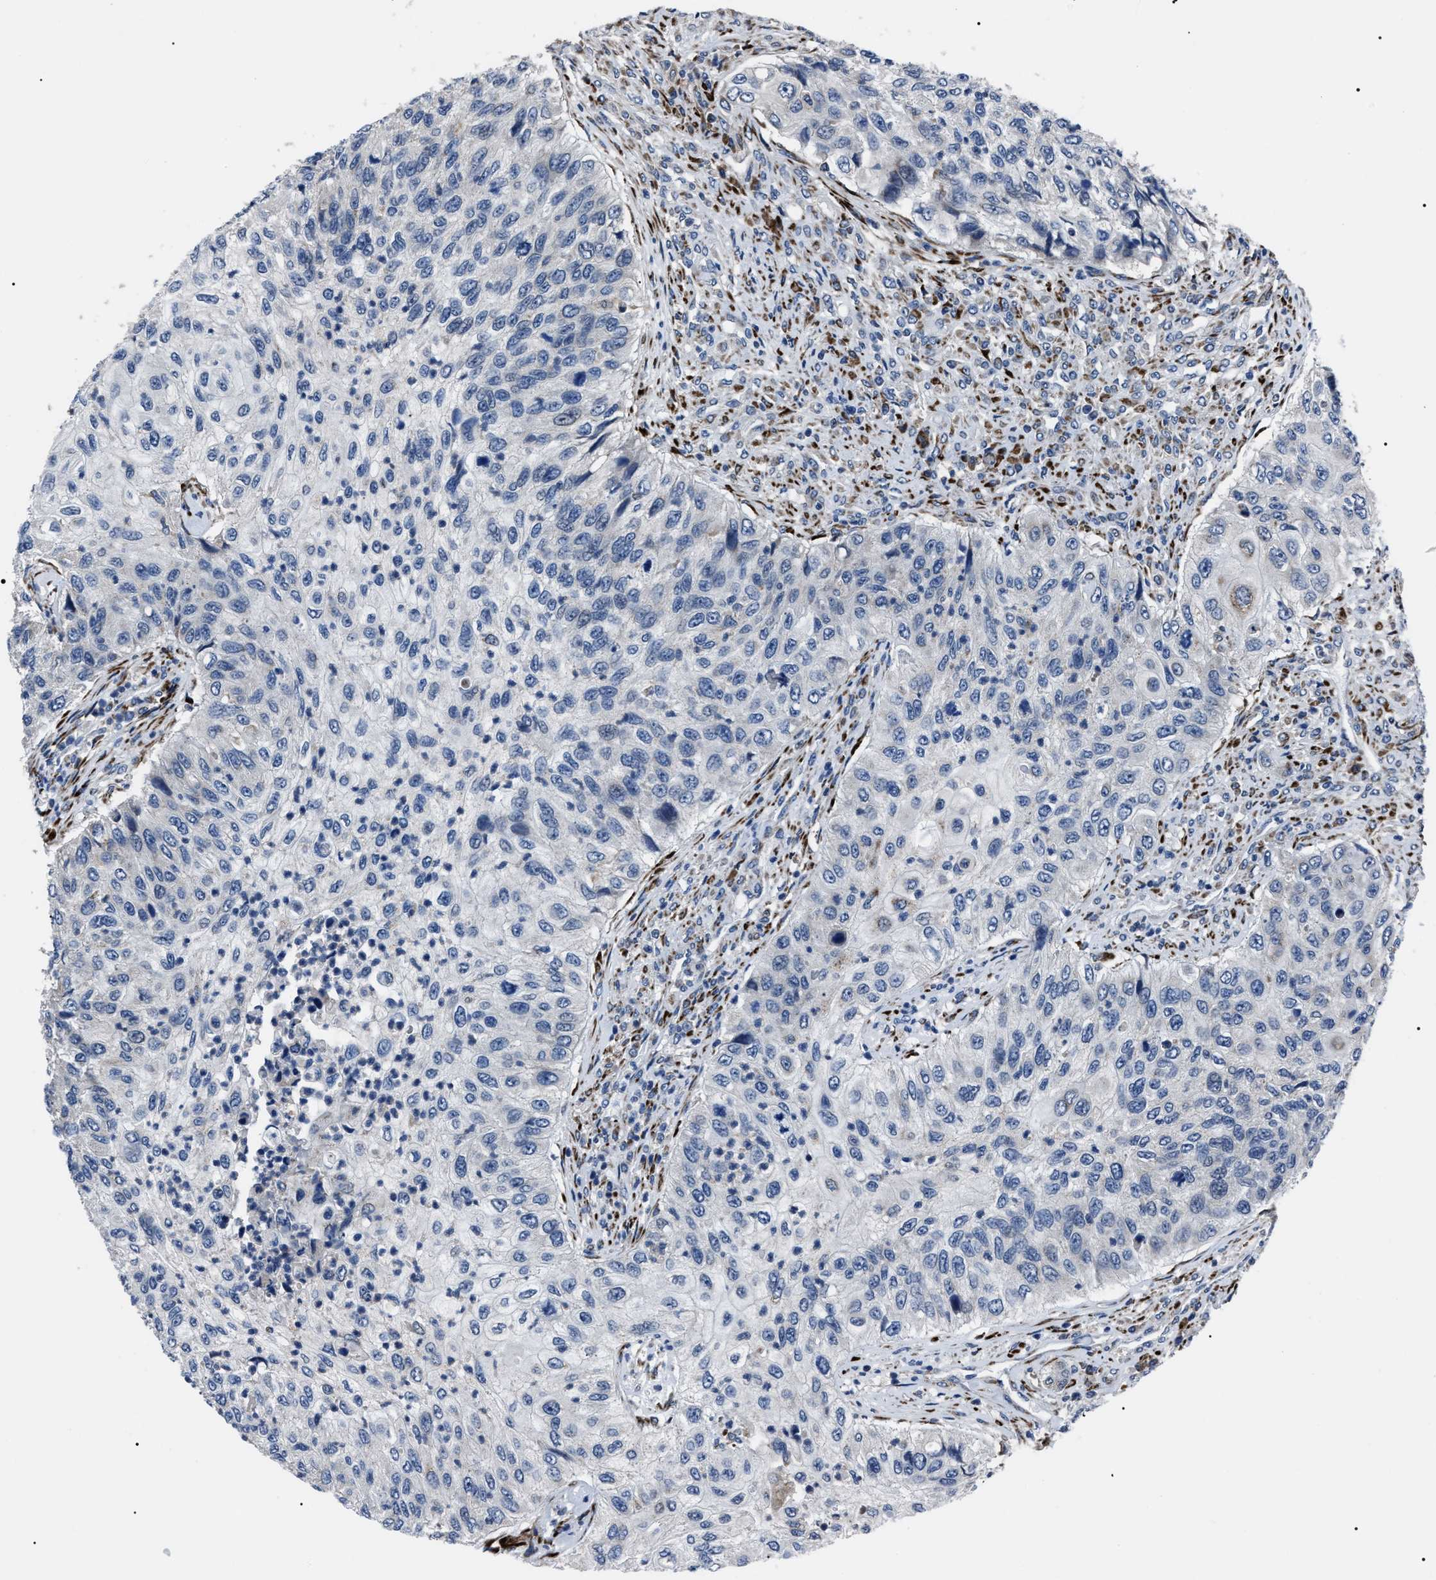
{"staining": {"intensity": "negative", "quantity": "none", "location": "none"}, "tissue": "urothelial cancer", "cell_type": "Tumor cells", "image_type": "cancer", "snomed": [{"axis": "morphology", "description": "Urothelial carcinoma, High grade"}, {"axis": "topography", "description": "Urinary bladder"}], "caption": "DAB (3,3'-diaminobenzidine) immunohistochemical staining of urothelial carcinoma (high-grade) shows no significant staining in tumor cells.", "gene": "LRRC14", "patient": {"sex": "female", "age": 60}}